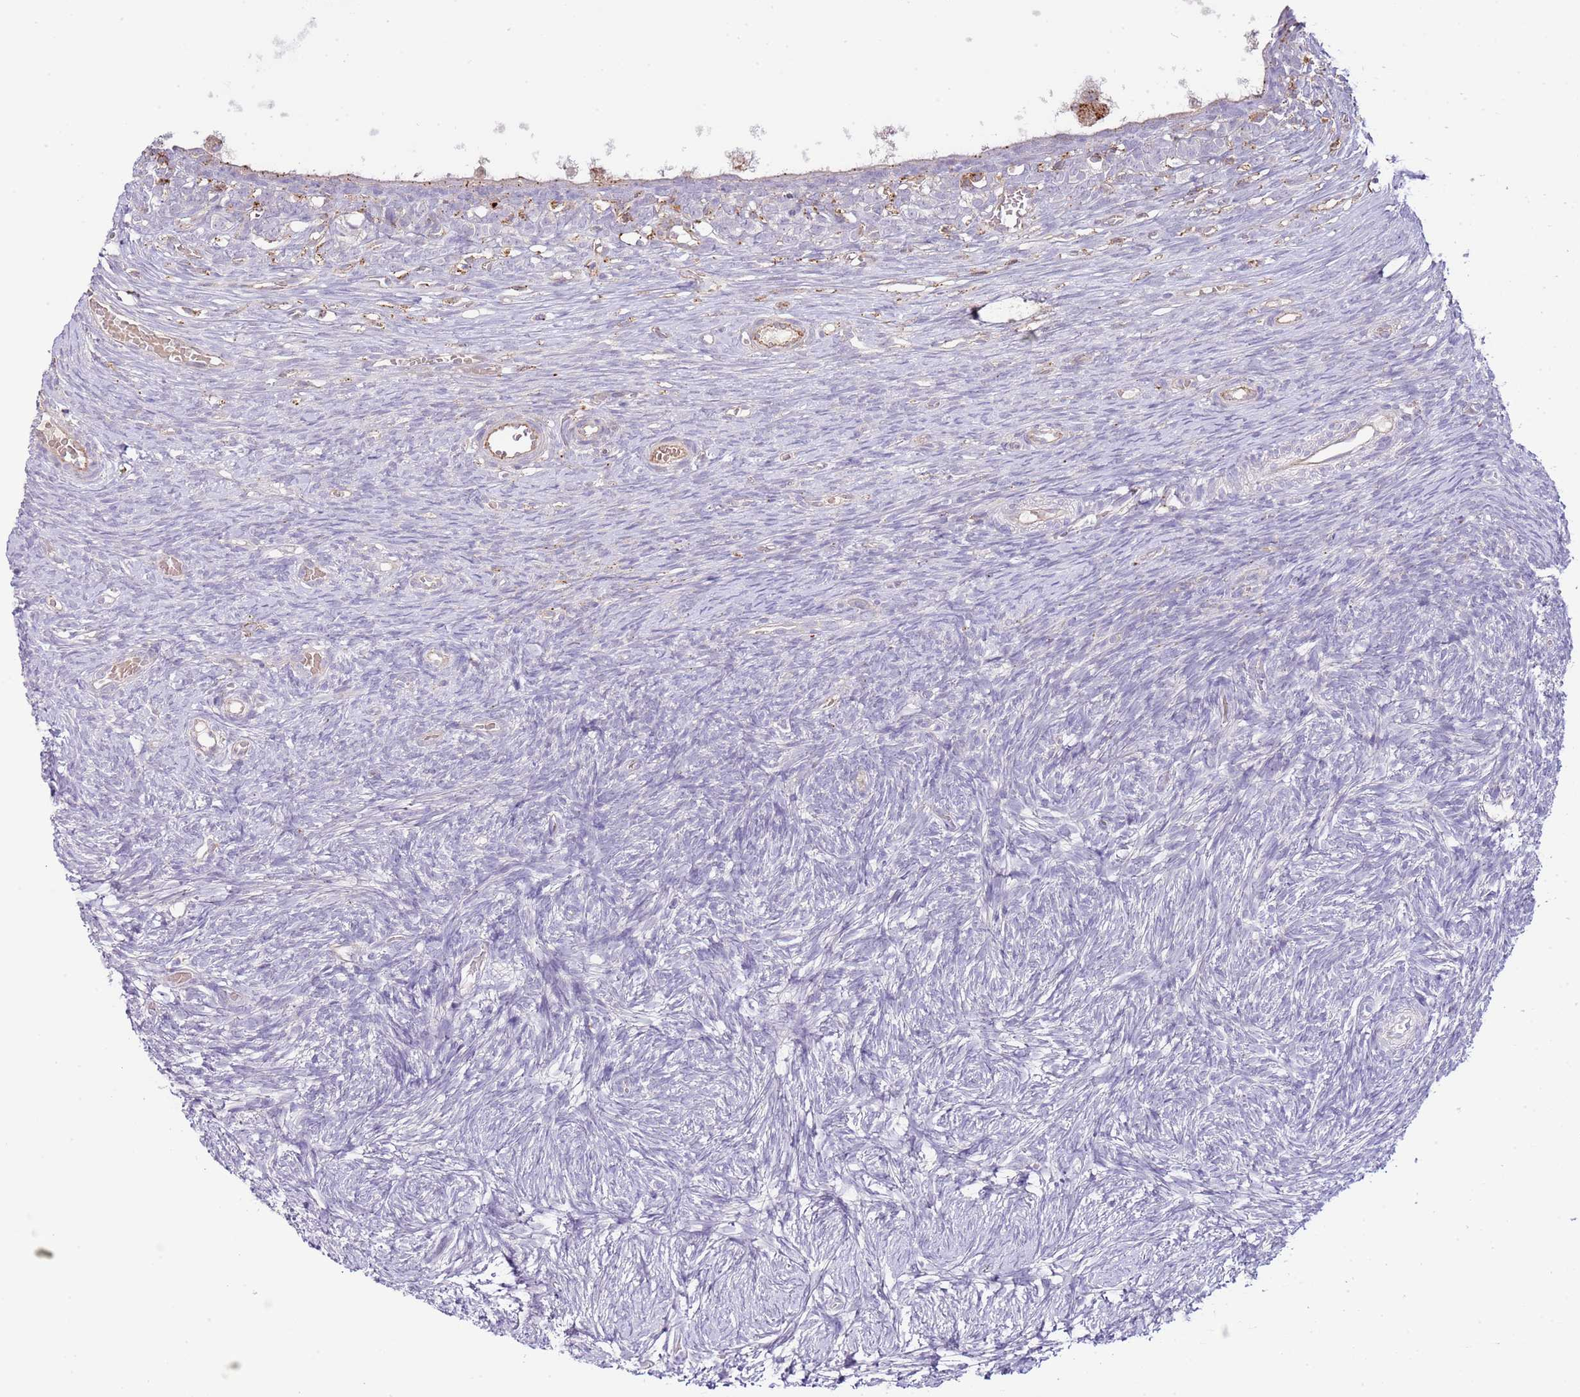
{"staining": {"intensity": "weak", "quantity": "<25%", "location": "cytoplasmic/membranous"}, "tissue": "ovary", "cell_type": "Follicle cells", "image_type": "normal", "snomed": [{"axis": "morphology", "description": "Normal tissue, NOS"}, {"axis": "topography", "description": "Ovary"}], "caption": "There is no significant positivity in follicle cells of ovary. (DAB IHC visualized using brightfield microscopy, high magnification).", "gene": "ABHD17A", "patient": {"sex": "female", "age": 39}}